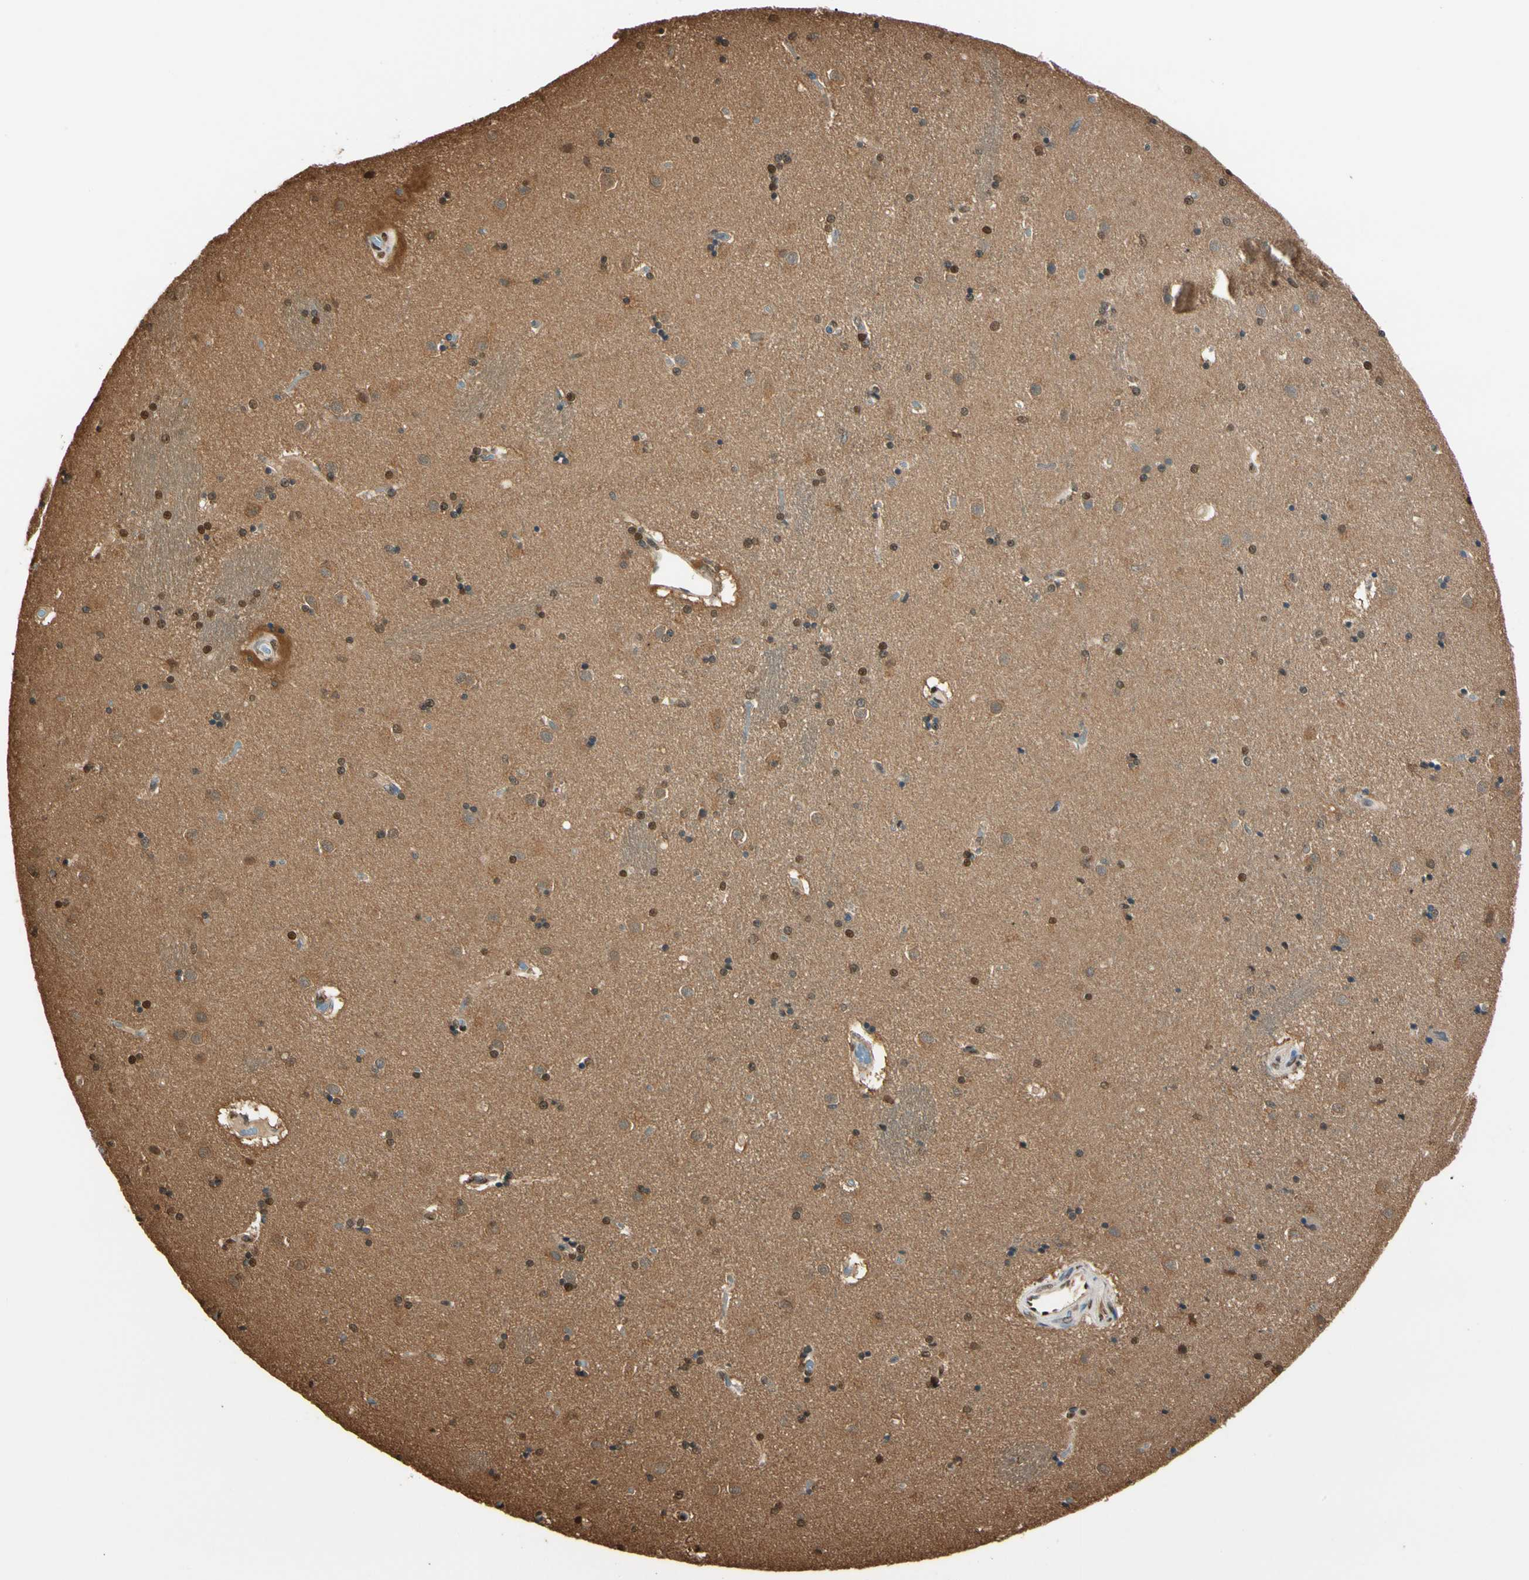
{"staining": {"intensity": "moderate", "quantity": ">75%", "location": "cytoplasmic/membranous,nuclear"}, "tissue": "caudate", "cell_type": "Glial cells", "image_type": "normal", "snomed": [{"axis": "morphology", "description": "Normal tissue, NOS"}, {"axis": "topography", "description": "Lateral ventricle wall"}], "caption": "This image displays unremarkable caudate stained with immunohistochemistry (IHC) to label a protein in brown. The cytoplasmic/membranous,nuclear of glial cells show moderate positivity for the protein. Nuclei are counter-stained blue.", "gene": "PNCK", "patient": {"sex": "female", "age": 54}}